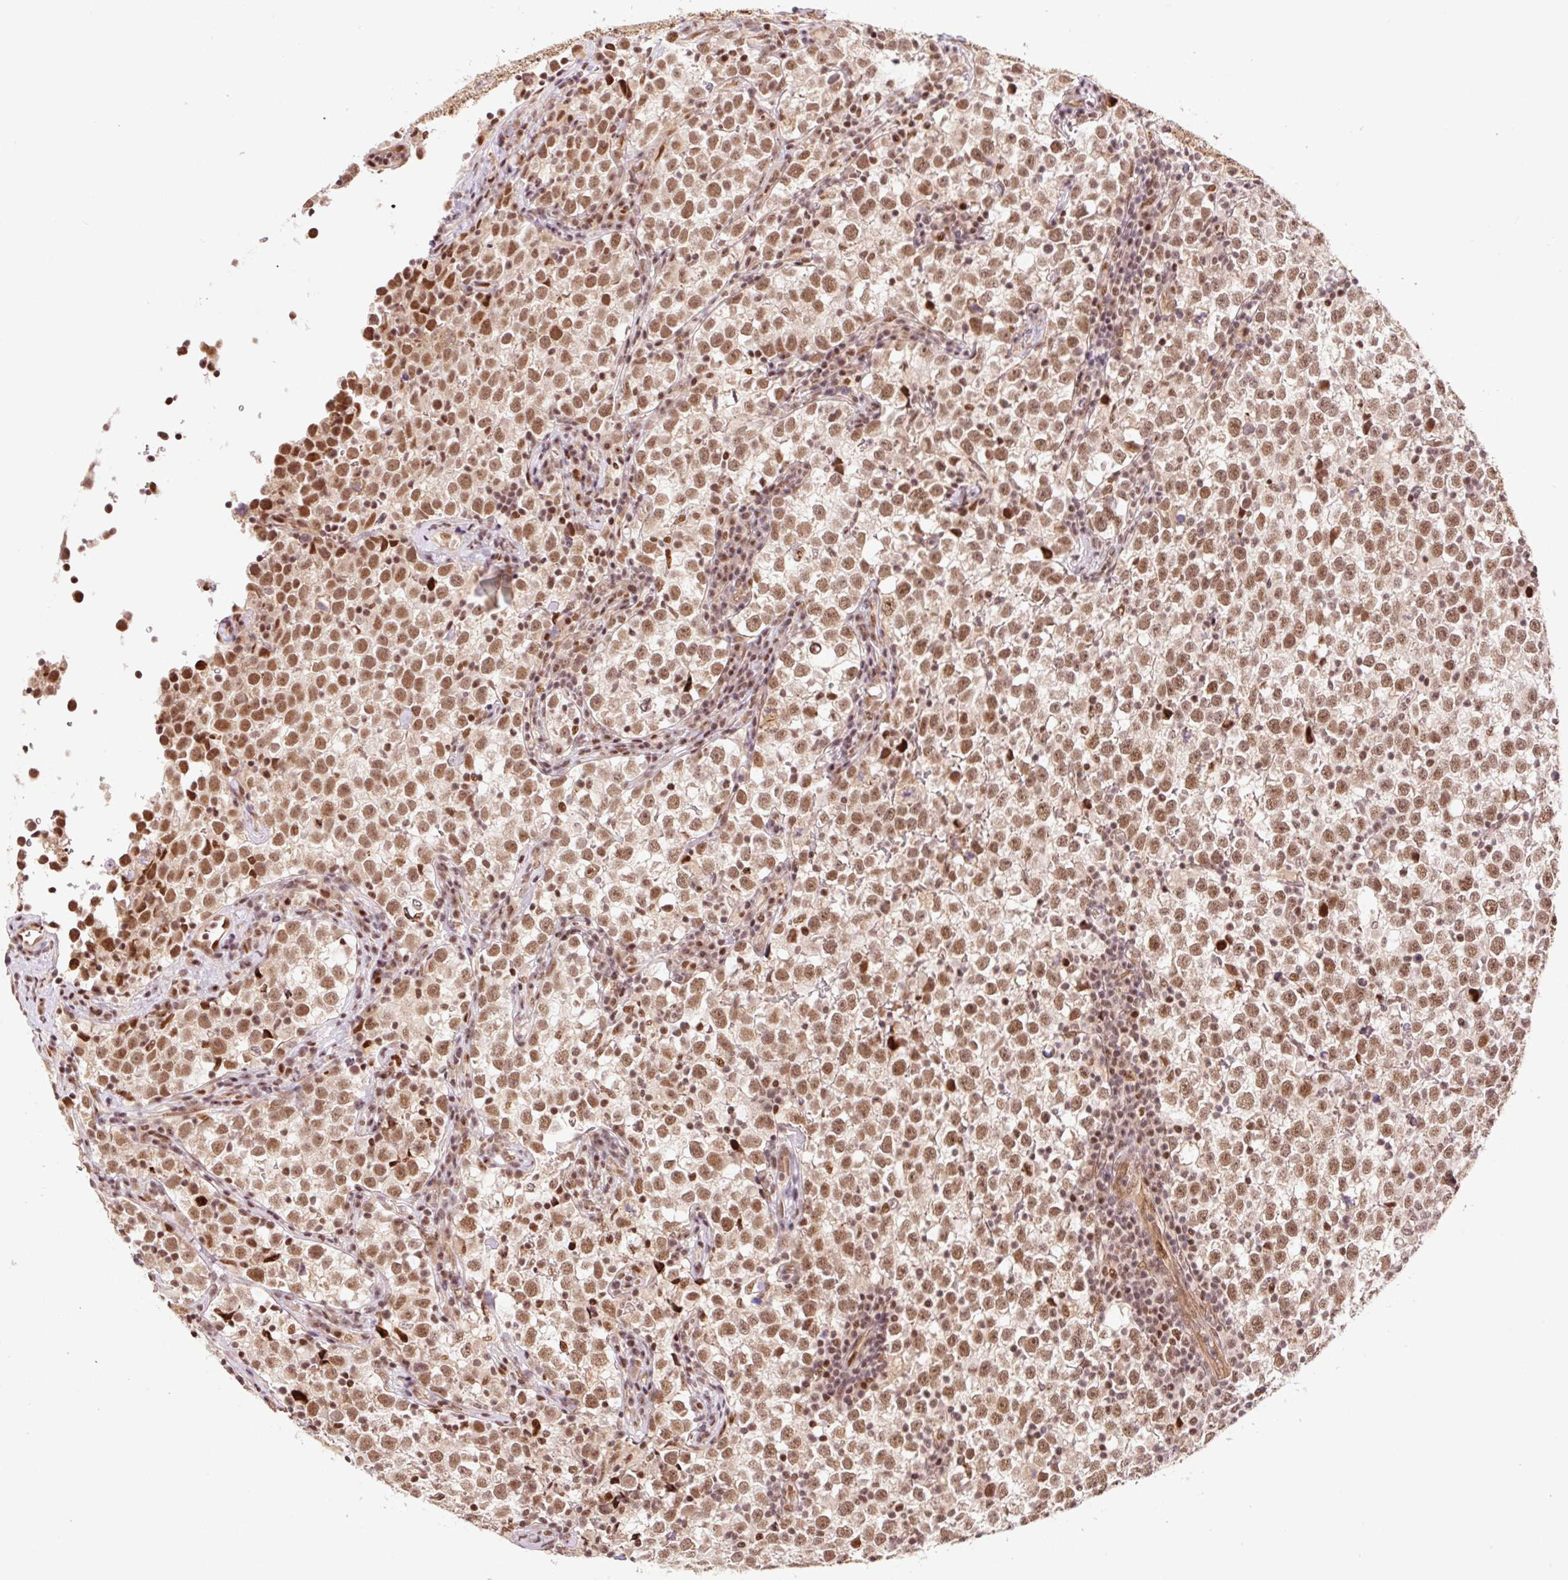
{"staining": {"intensity": "moderate", "quantity": ">75%", "location": "nuclear"}, "tissue": "testis cancer", "cell_type": "Tumor cells", "image_type": "cancer", "snomed": [{"axis": "morphology", "description": "Normal tissue, NOS"}, {"axis": "morphology", "description": "Seminoma, NOS"}, {"axis": "topography", "description": "Testis"}], "caption": "High-magnification brightfield microscopy of testis seminoma stained with DAB (brown) and counterstained with hematoxylin (blue). tumor cells exhibit moderate nuclear positivity is seen in approximately>75% of cells.", "gene": "INTS8", "patient": {"sex": "male", "age": 43}}